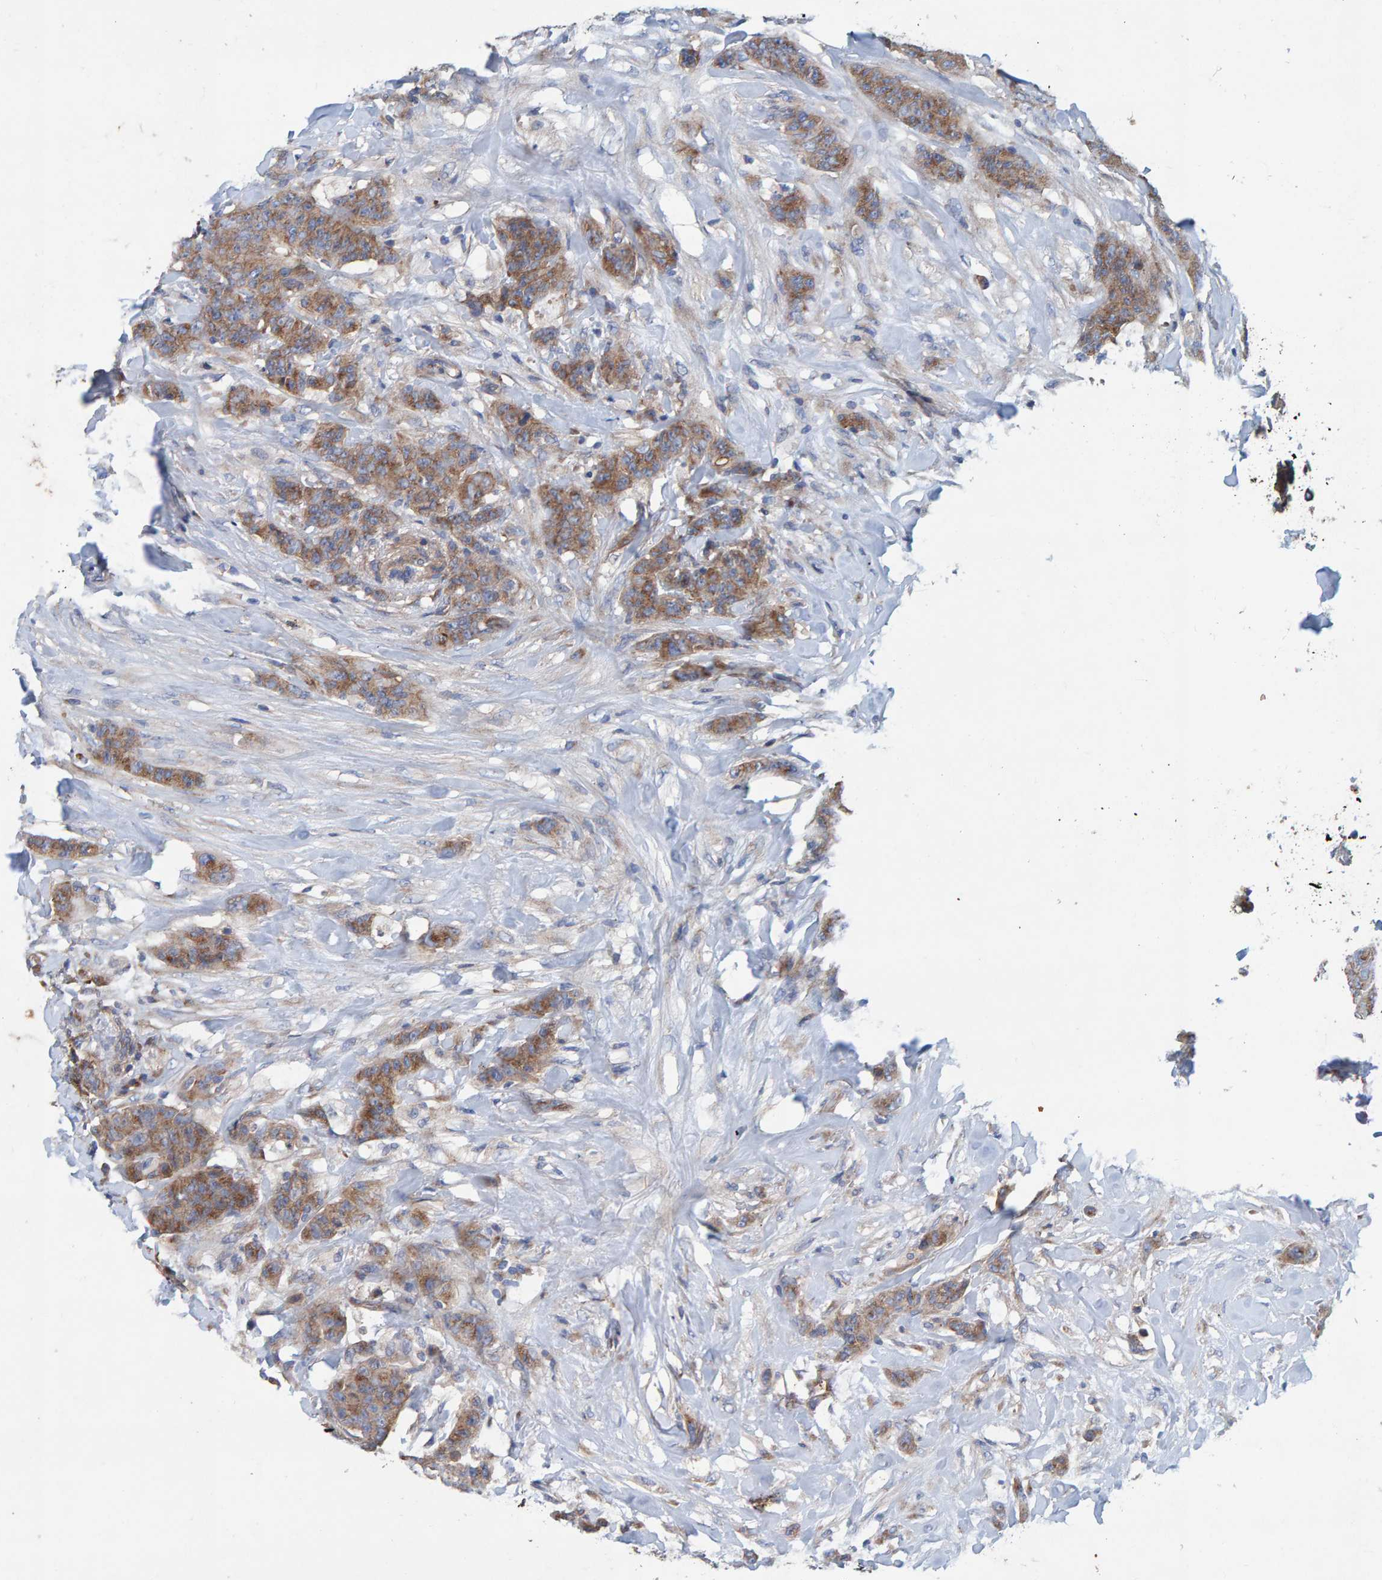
{"staining": {"intensity": "moderate", "quantity": ">75%", "location": "cytoplasmic/membranous"}, "tissue": "breast cancer", "cell_type": "Tumor cells", "image_type": "cancer", "snomed": [{"axis": "morphology", "description": "Normal tissue, NOS"}, {"axis": "morphology", "description": "Duct carcinoma"}, {"axis": "topography", "description": "Breast"}], "caption": "Protein analysis of breast cancer (intraductal carcinoma) tissue displays moderate cytoplasmic/membranous staining in about >75% of tumor cells.", "gene": "MKLN1", "patient": {"sex": "female", "age": 40}}